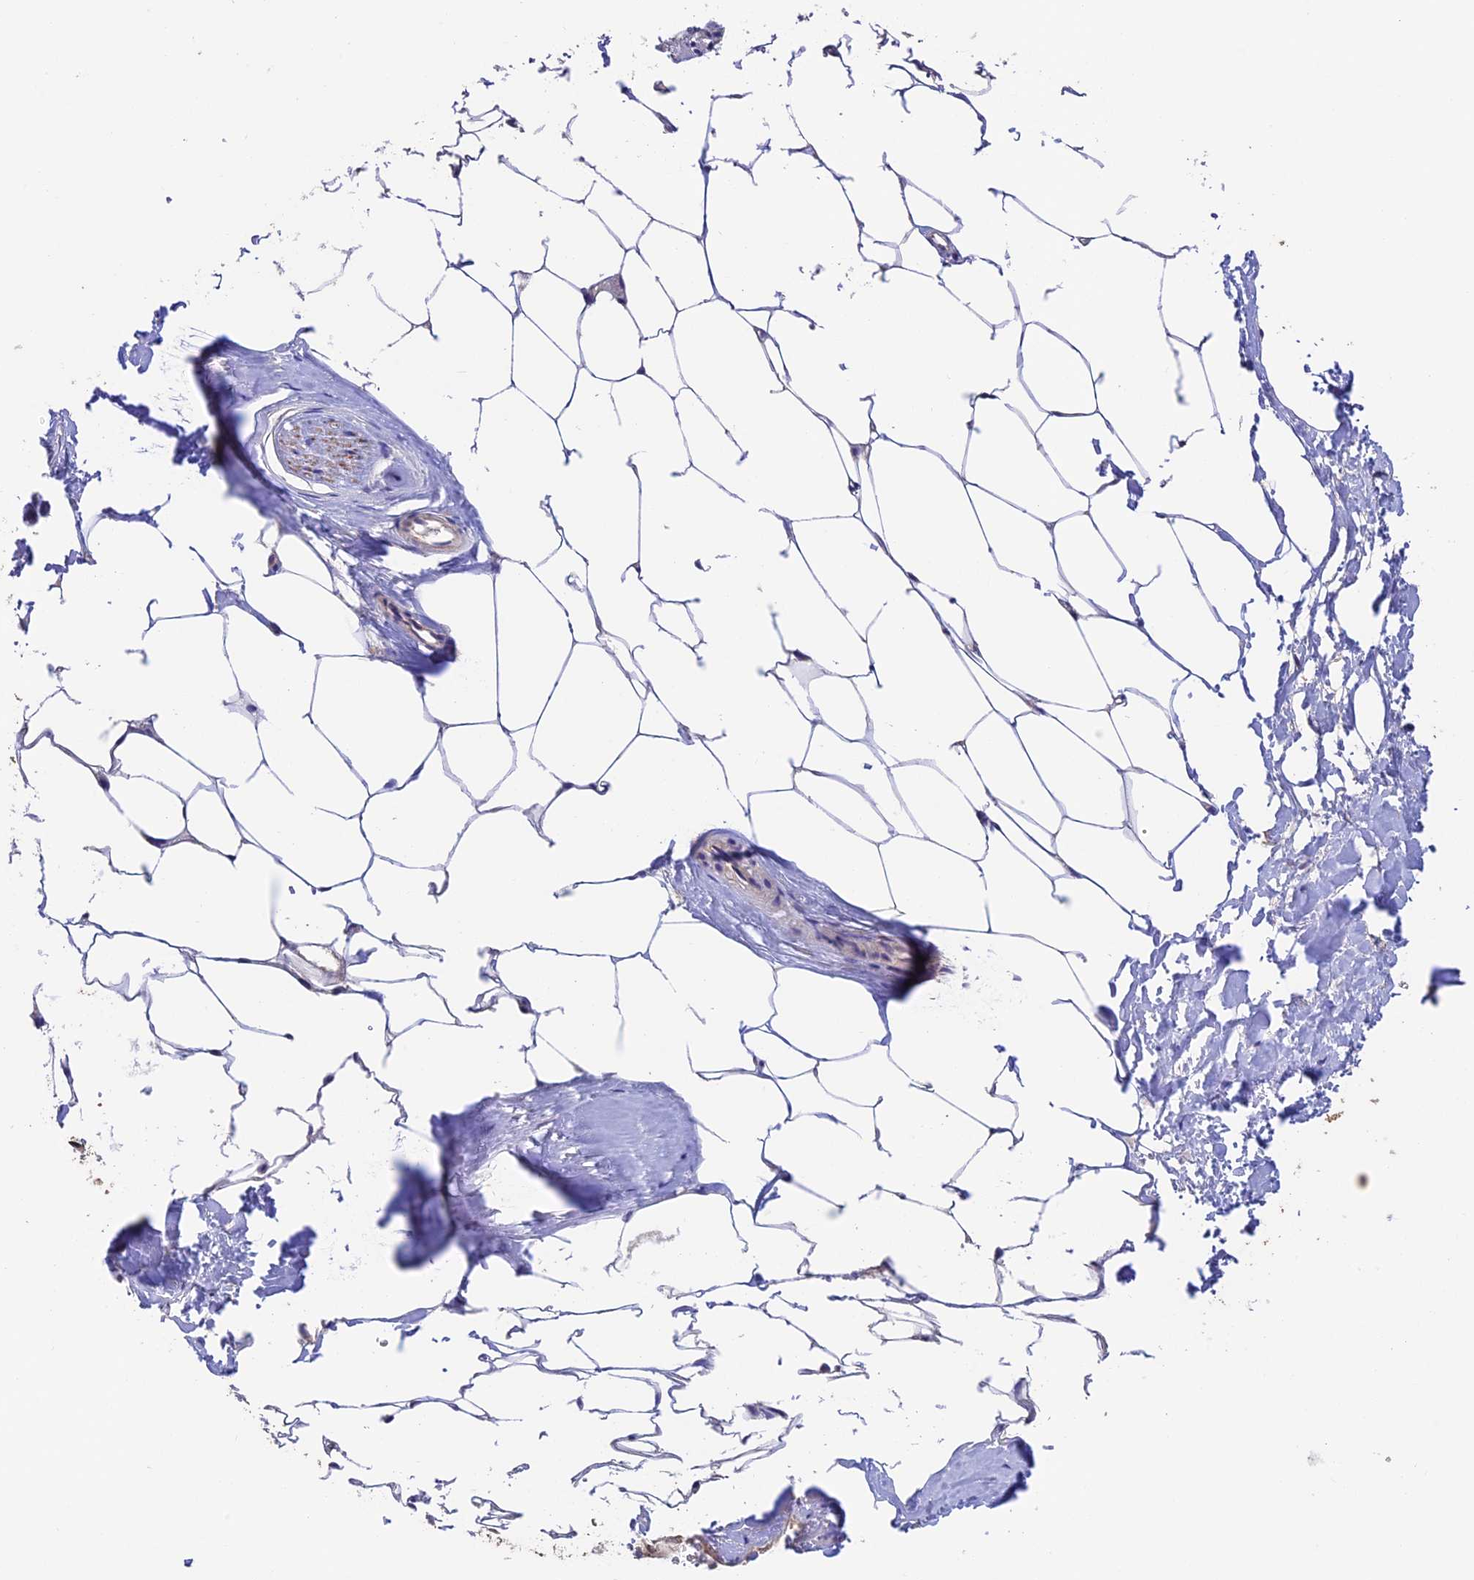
{"staining": {"intensity": "moderate", "quantity": "25%-75%", "location": "cytoplasmic/membranous"}, "tissue": "adipose tissue", "cell_type": "Adipocytes", "image_type": "normal", "snomed": [{"axis": "morphology", "description": "Normal tissue, NOS"}, {"axis": "morphology", "description": "Adenocarcinoma, Low grade"}, {"axis": "topography", "description": "Prostate"}, {"axis": "topography", "description": "Peripheral nerve tissue"}], "caption": "The immunohistochemical stain shows moderate cytoplasmic/membranous positivity in adipocytes of benign adipose tissue. (brown staining indicates protein expression, while blue staining denotes nuclei).", "gene": "EMC3", "patient": {"sex": "male", "age": 63}}